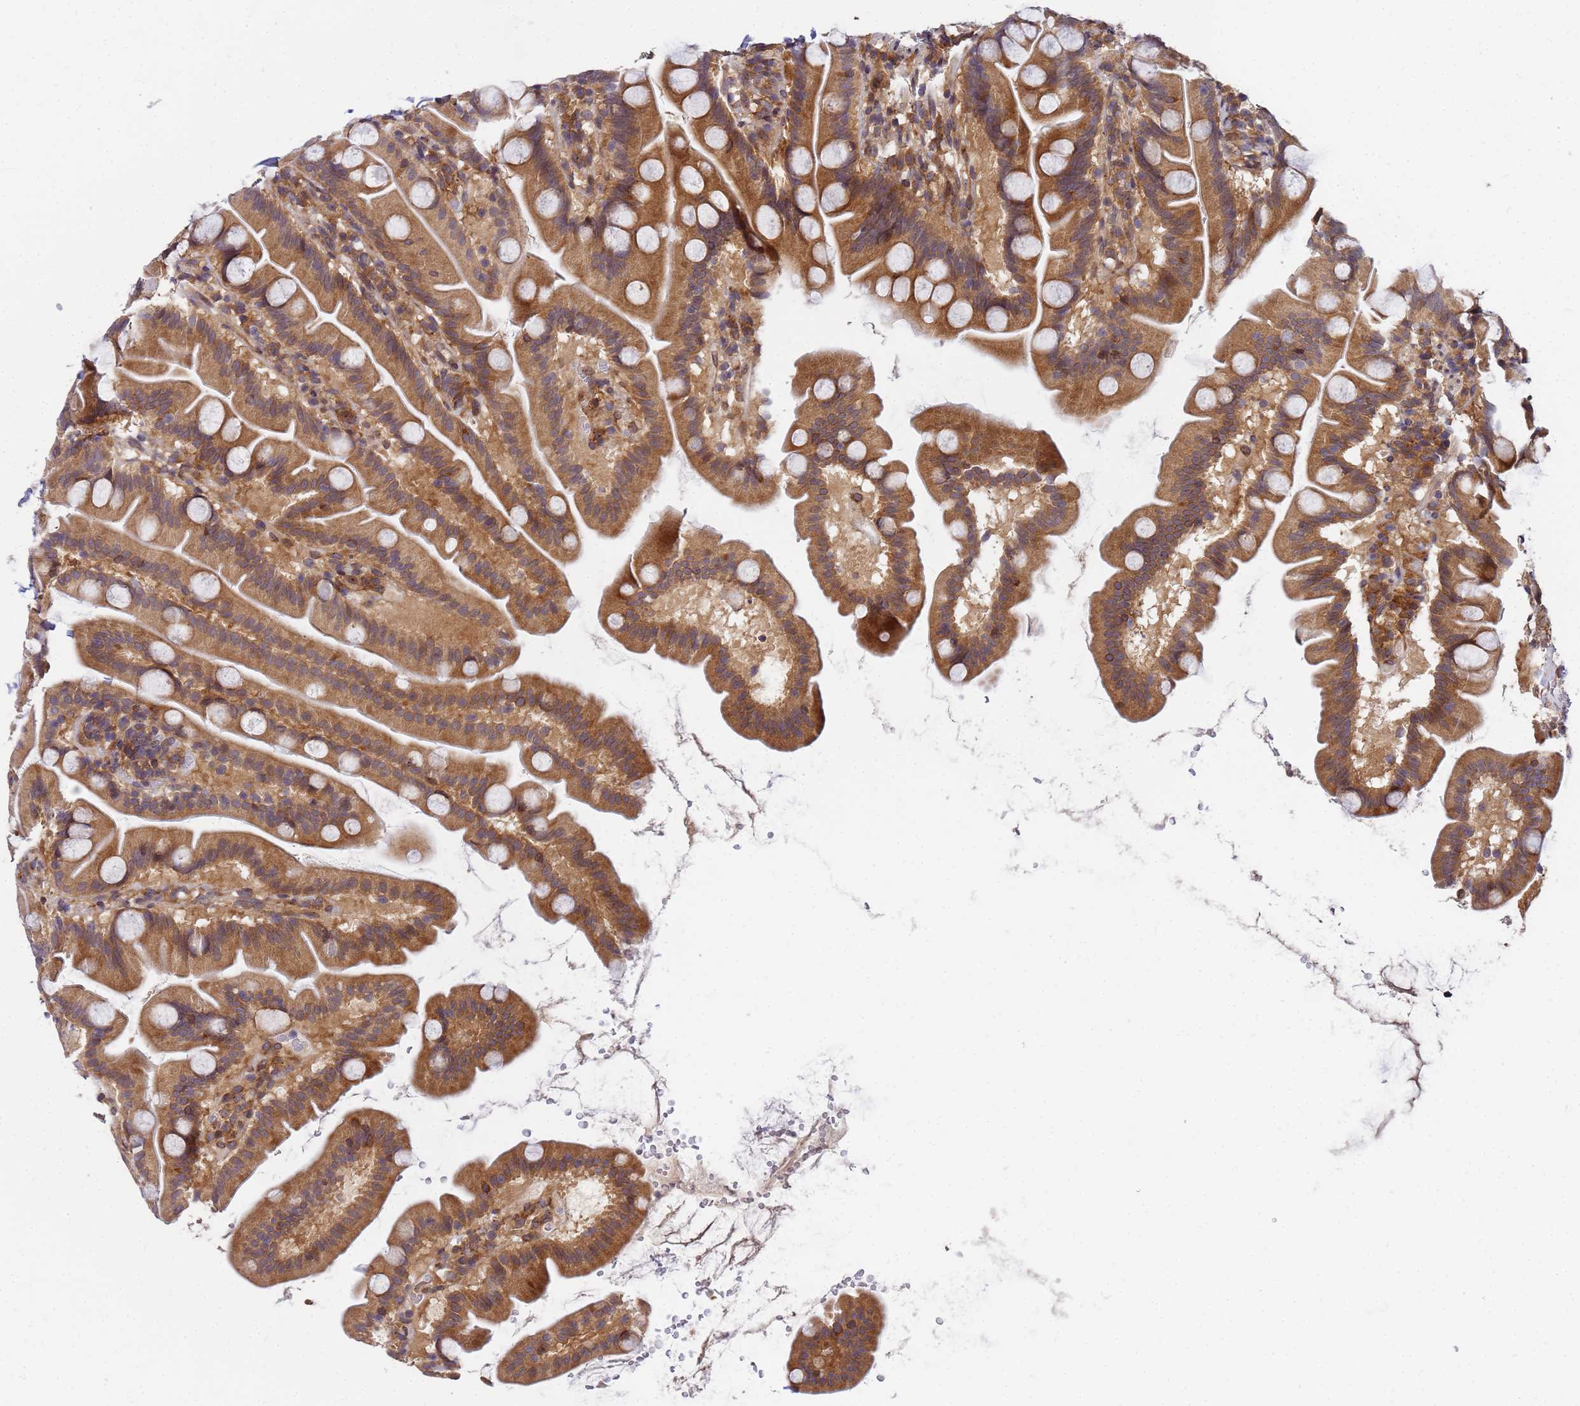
{"staining": {"intensity": "moderate", "quantity": ">75%", "location": "cytoplasmic/membranous"}, "tissue": "small intestine", "cell_type": "Glandular cells", "image_type": "normal", "snomed": [{"axis": "morphology", "description": "Normal tissue, NOS"}, {"axis": "topography", "description": "Small intestine"}], "caption": "A histopathology image of human small intestine stained for a protein displays moderate cytoplasmic/membranous brown staining in glandular cells.", "gene": "UNC93B1", "patient": {"sex": "female", "age": 68}}